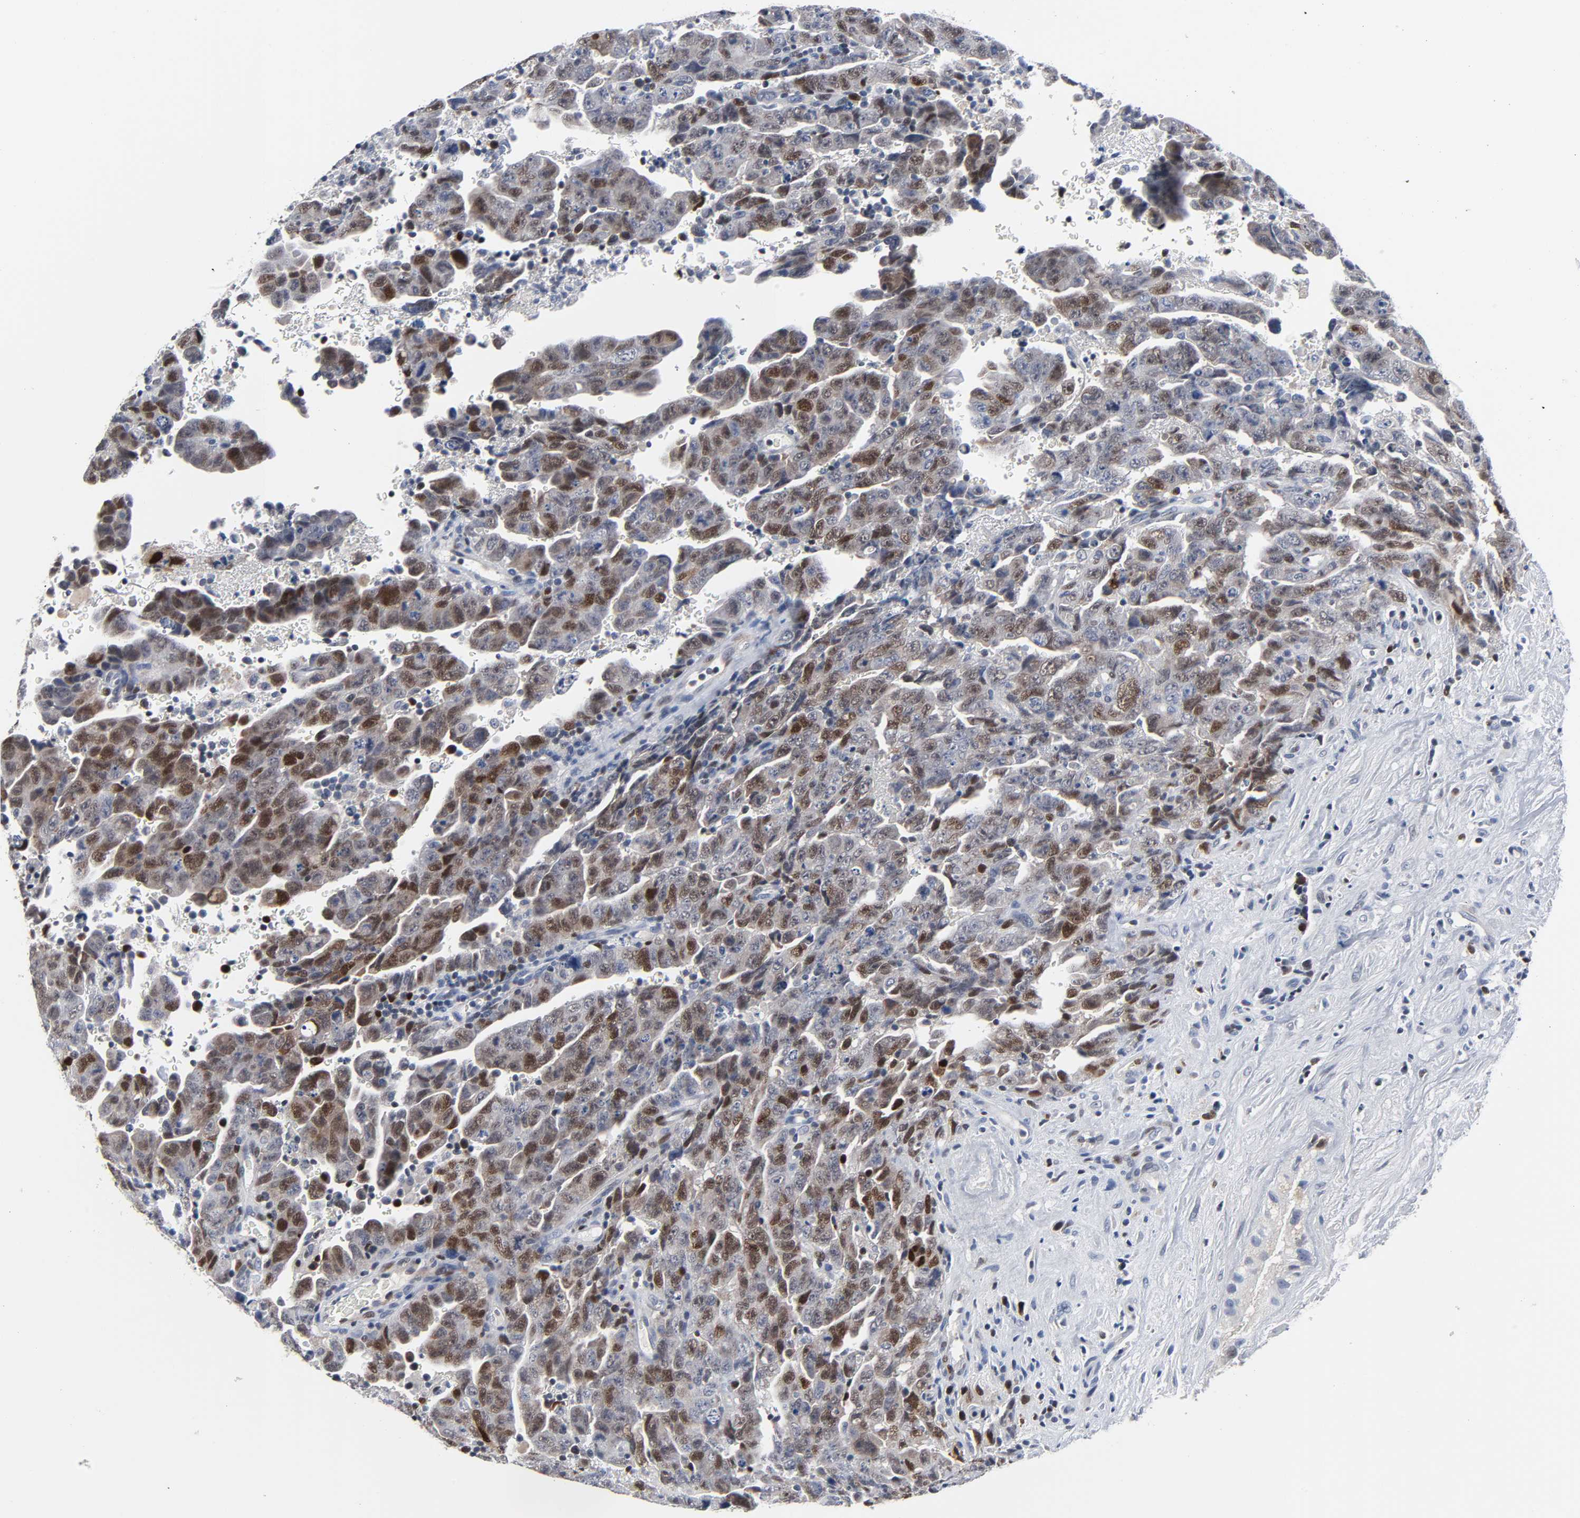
{"staining": {"intensity": "strong", "quantity": "25%-75%", "location": "cytoplasmic/membranous,nuclear"}, "tissue": "testis cancer", "cell_type": "Tumor cells", "image_type": "cancer", "snomed": [{"axis": "morphology", "description": "Carcinoma, Embryonal, NOS"}, {"axis": "topography", "description": "Testis"}], "caption": "The micrograph demonstrates a brown stain indicating the presence of a protein in the cytoplasmic/membranous and nuclear of tumor cells in testis cancer (embryonal carcinoma).", "gene": "WEE1", "patient": {"sex": "male", "age": 28}}